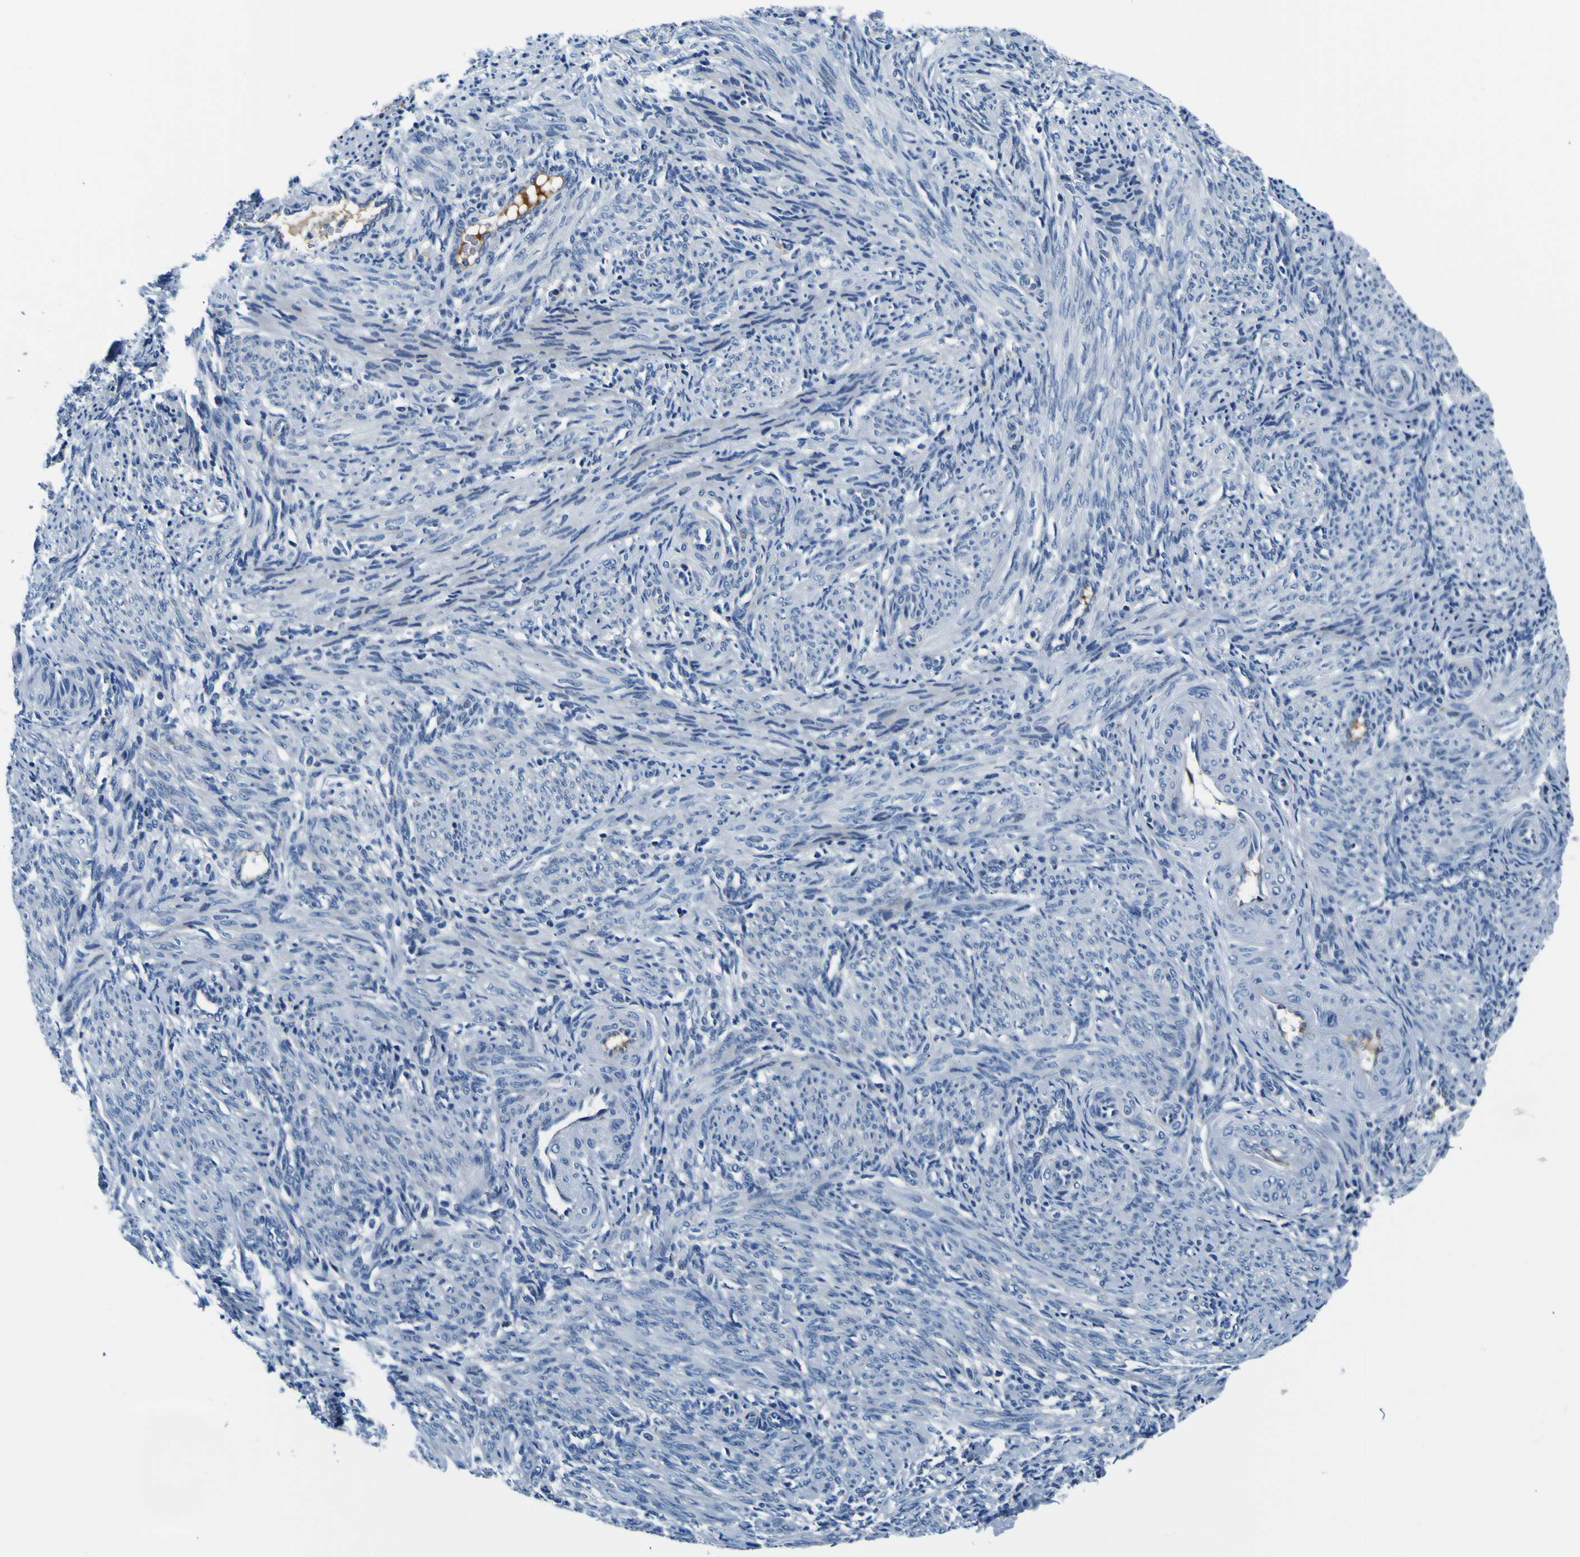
{"staining": {"intensity": "negative", "quantity": "none", "location": "none"}, "tissue": "smooth muscle", "cell_type": "Smooth muscle cells", "image_type": "normal", "snomed": [{"axis": "morphology", "description": "Normal tissue, NOS"}, {"axis": "topography", "description": "Endometrium"}], "caption": "IHC photomicrograph of benign smooth muscle stained for a protein (brown), which reveals no staining in smooth muscle cells.", "gene": "ADGRA2", "patient": {"sex": "female", "age": 33}}